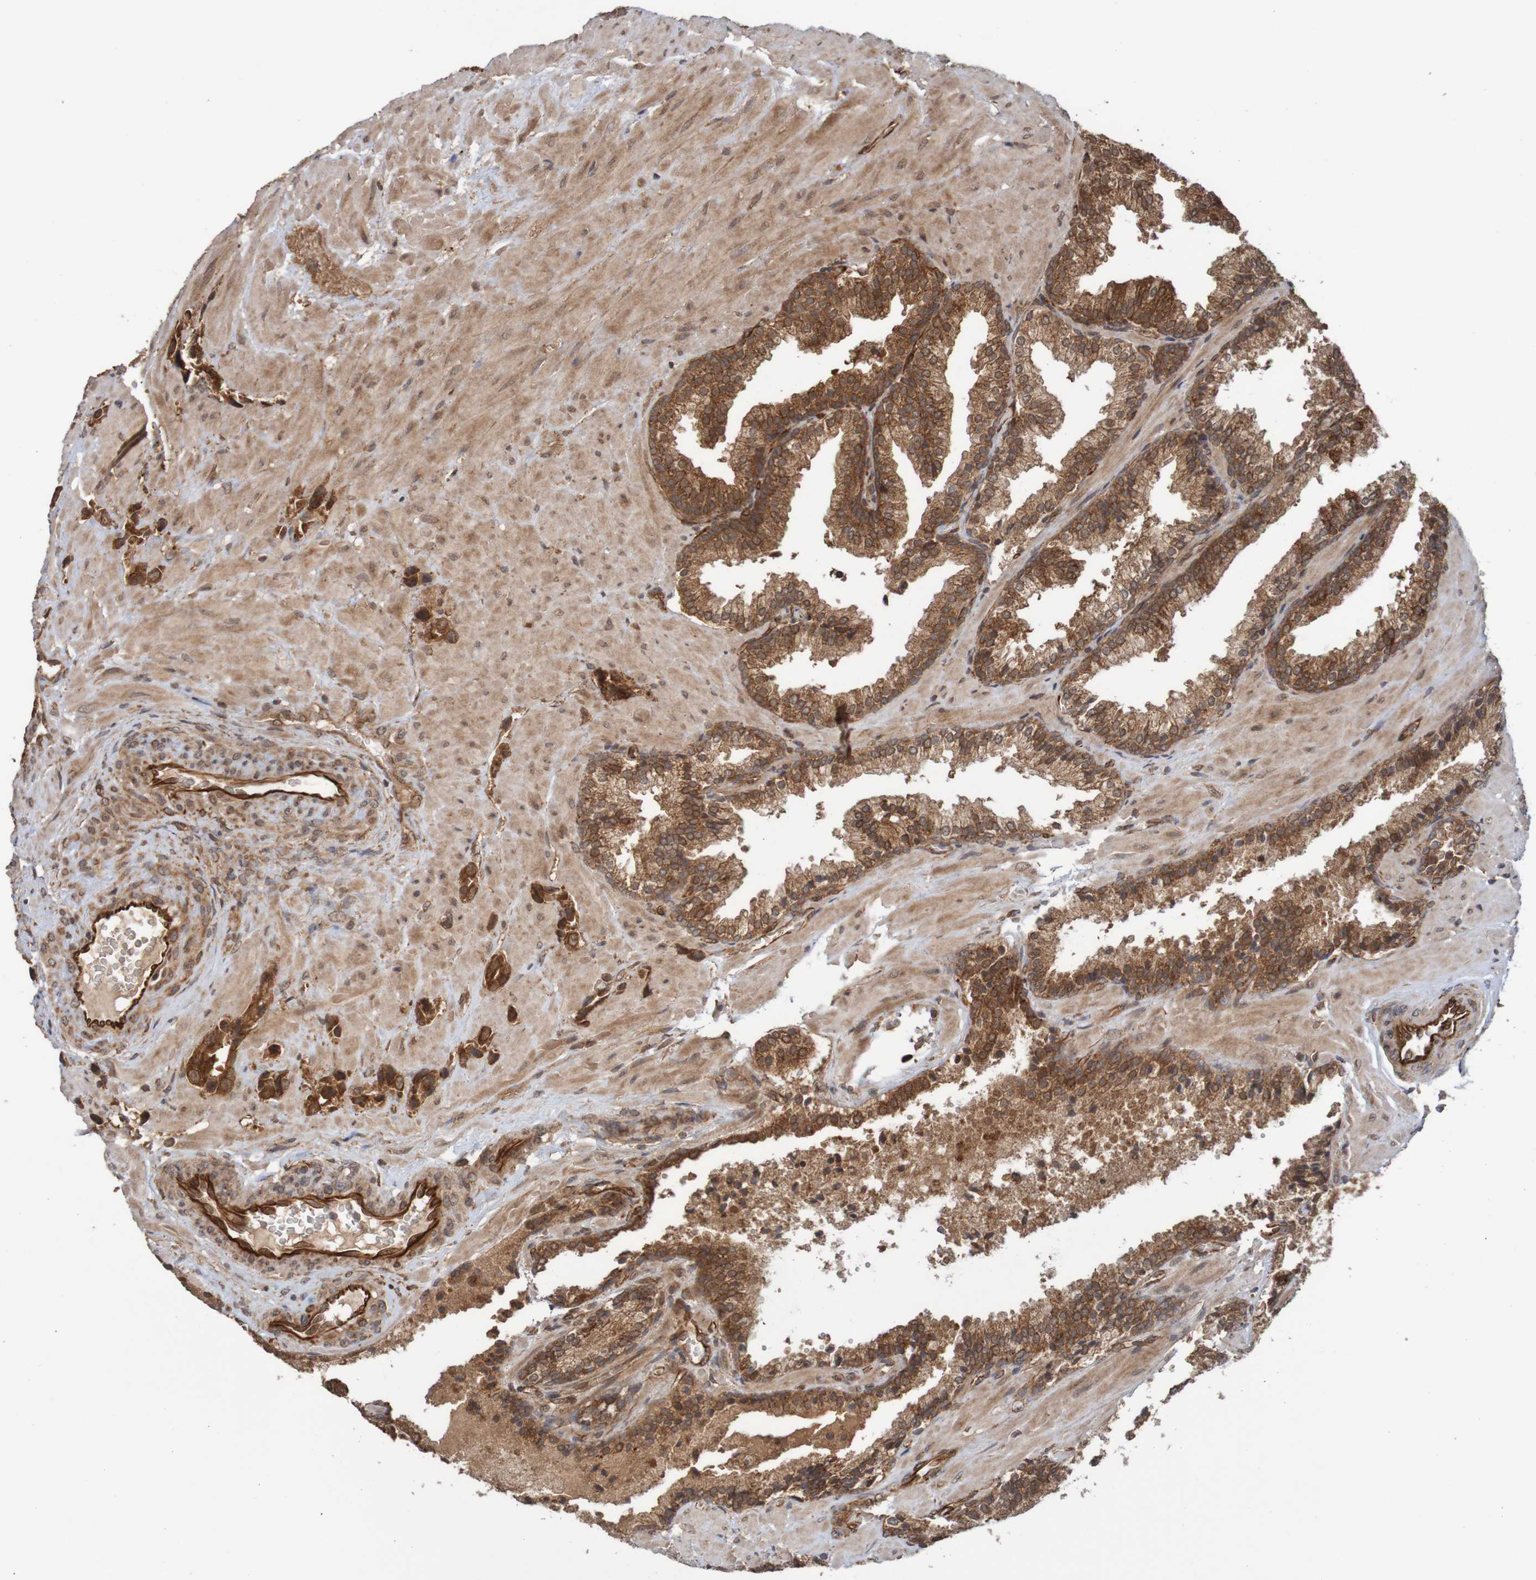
{"staining": {"intensity": "strong", "quantity": ">75%", "location": "cytoplasmic/membranous"}, "tissue": "prostate cancer", "cell_type": "Tumor cells", "image_type": "cancer", "snomed": [{"axis": "morphology", "description": "Adenocarcinoma, High grade"}, {"axis": "topography", "description": "Prostate"}], "caption": "IHC micrograph of neoplastic tissue: human prostate cancer (high-grade adenocarcinoma) stained using immunohistochemistry (IHC) reveals high levels of strong protein expression localized specifically in the cytoplasmic/membranous of tumor cells, appearing as a cytoplasmic/membranous brown color.", "gene": "MRPL52", "patient": {"sex": "male", "age": 64}}